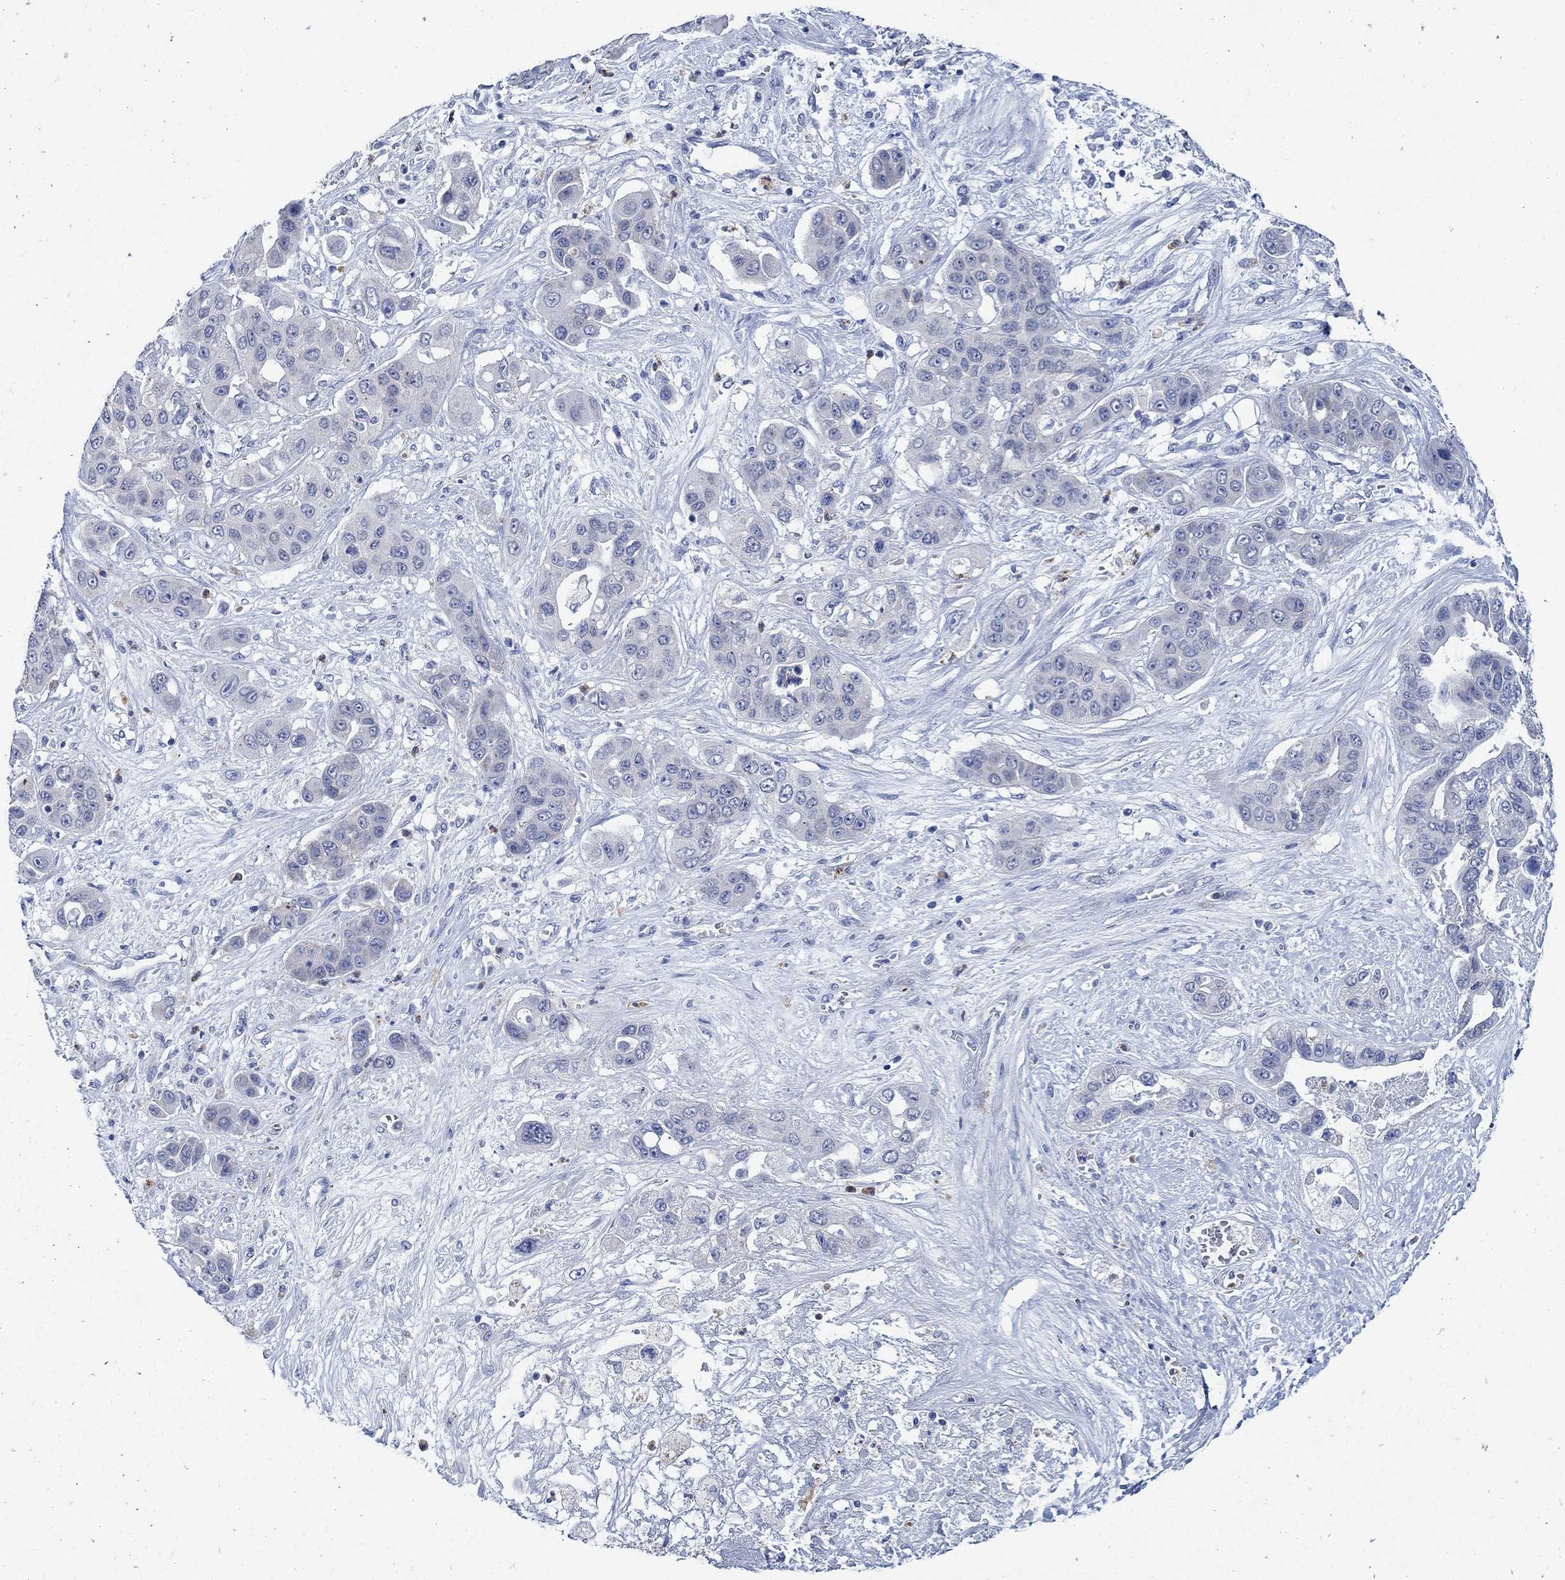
{"staining": {"intensity": "negative", "quantity": "none", "location": "none"}, "tissue": "liver cancer", "cell_type": "Tumor cells", "image_type": "cancer", "snomed": [{"axis": "morphology", "description": "Cholangiocarcinoma"}, {"axis": "topography", "description": "Liver"}], "caption": "Immunohistochemical staining of human liver cancer (cholangiocarcinoma) shows no significant expression in tumor cells.", "gene": "ZNF671", "patient": {"sex": "female", "age": 52}}